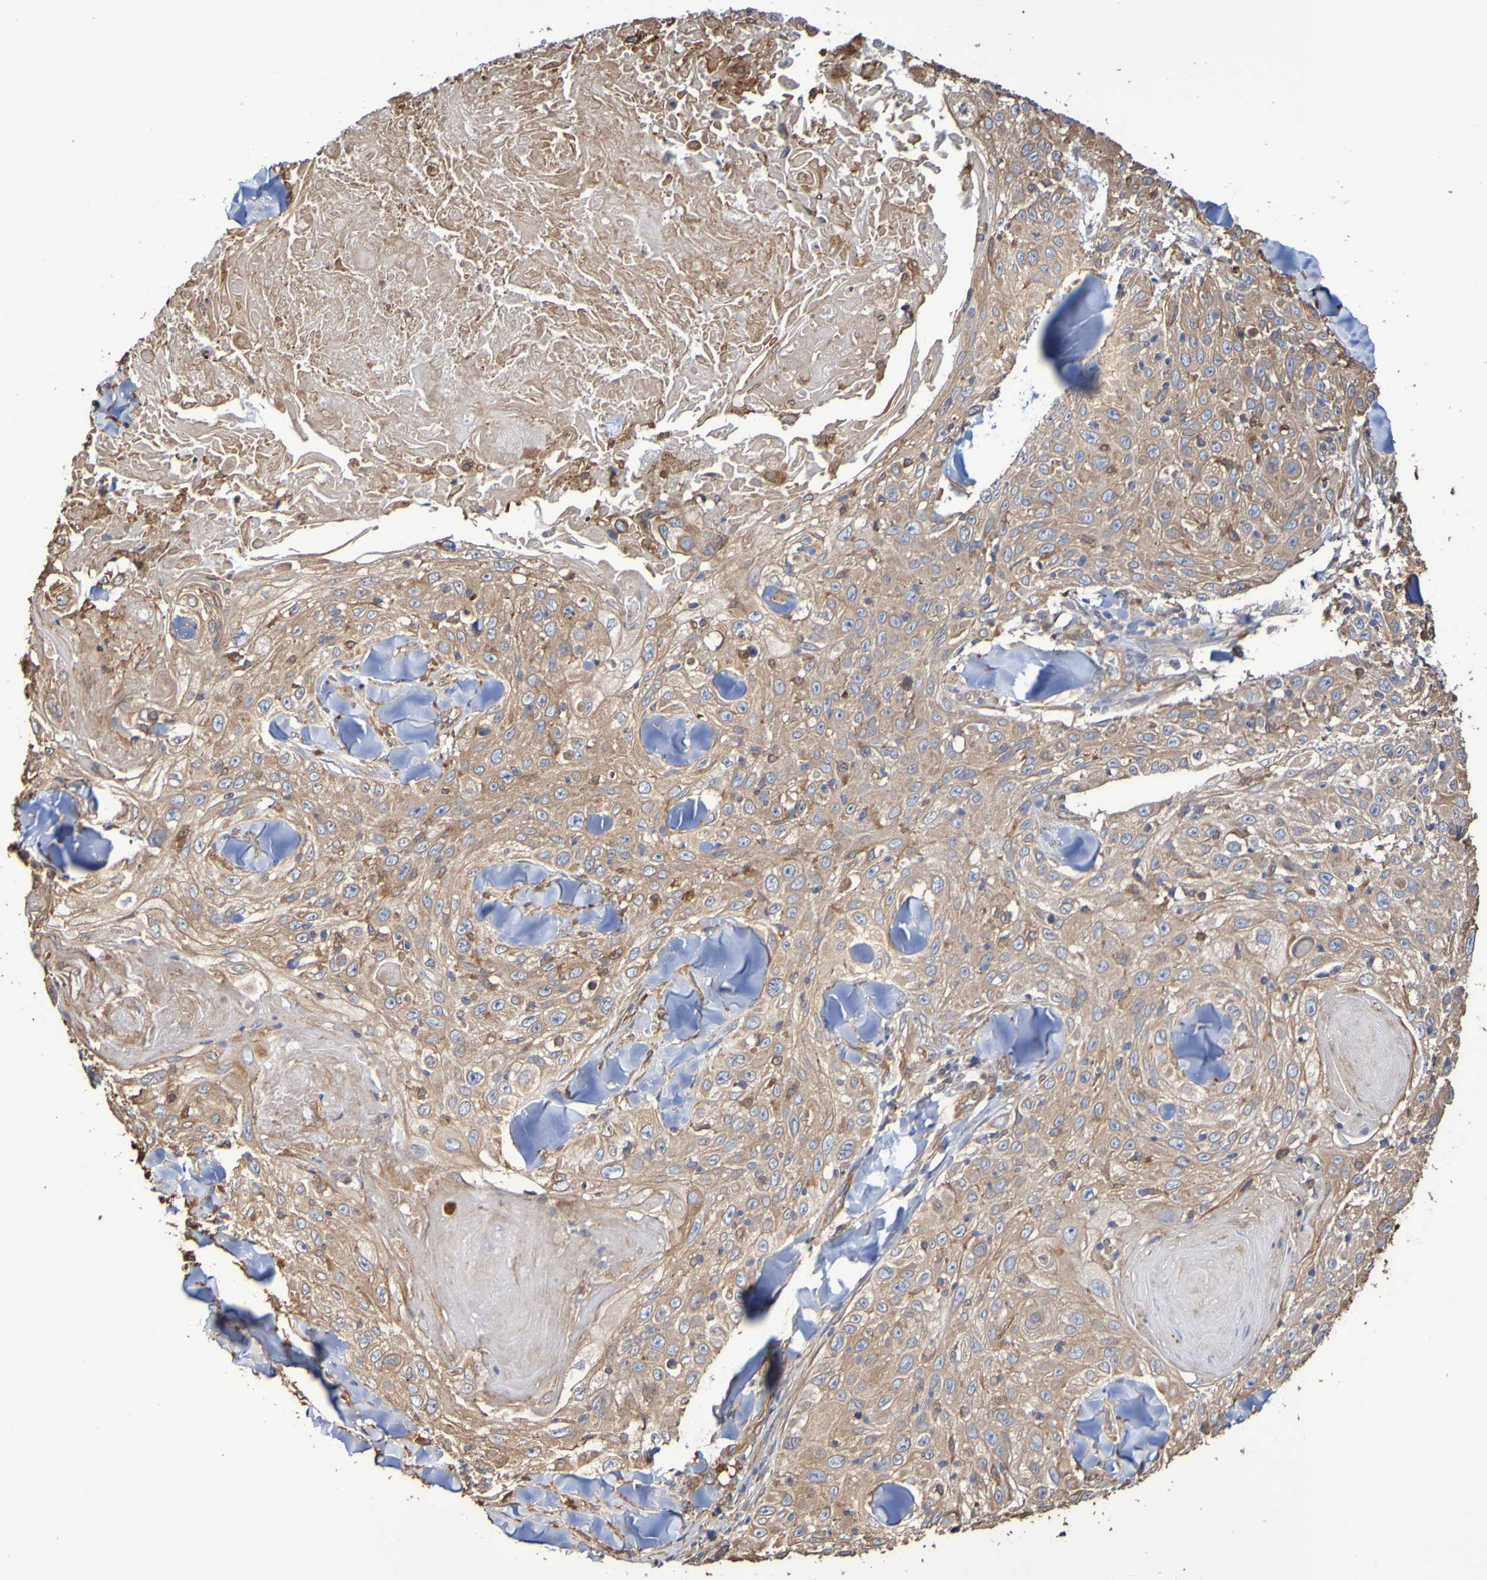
{"staining": {"intensity": "weak", "quantity": ">75%", "location": "cytoplasmic/membranous"}, "tissue": "skin cancer", "cell_type": "Tumor cells", "image_type": "cancer", "snomed": [{"axis": "morphology", "description": "Squamous cell carcinoma, NOS"}, {"axis": "topography", "description": "Skin"}], "caption": "Squamous cell carcinoma (skin) tissue shows weak cytoplasmic/membranous positivity in approximately >75% of tumor cells", "gene": "RAB11A", "patient": {"sex": "male", "age": 86}}